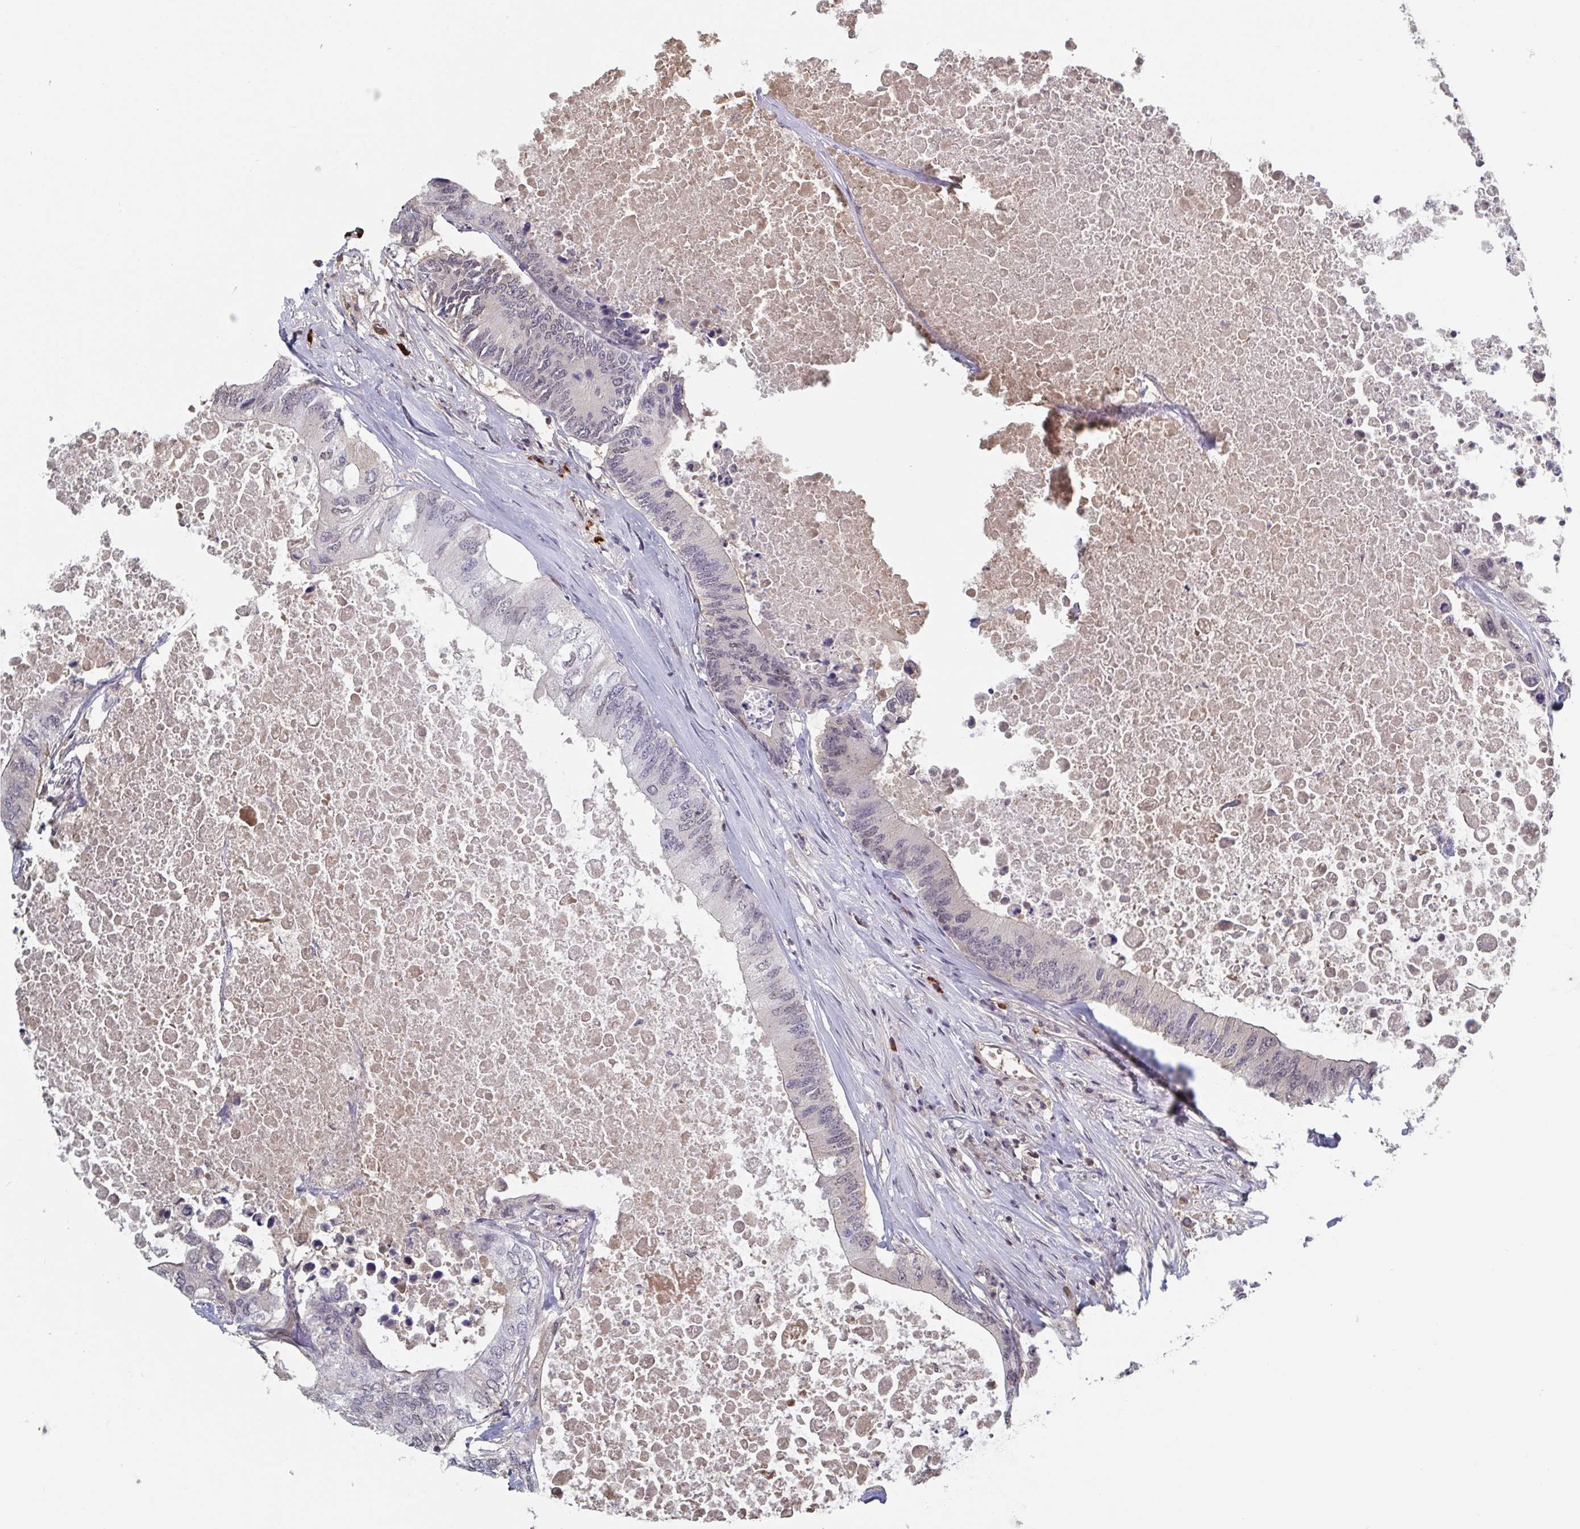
{"staining": {"intensity": "weak", "quantity": "25%-75%", "location": "nuclear"}, "tissue": "colorectal cancer", "cell_type": "Tumor cells", "image_type": "cancer", "snomed": [{"axis": "morphology", "description": "Adenocarcinoma, NOS"}, {"axis": "topography", "description": "Colon"}], "caption": "Approximately 25%-75% of tumor cells in adenocarcinoma (colorectal) demonstrate weak nuclear protein expression as visualized by brown immunohistochemical staining.", "gene": "BCL7B", "patient": {"sex": "male", "age": 71}}